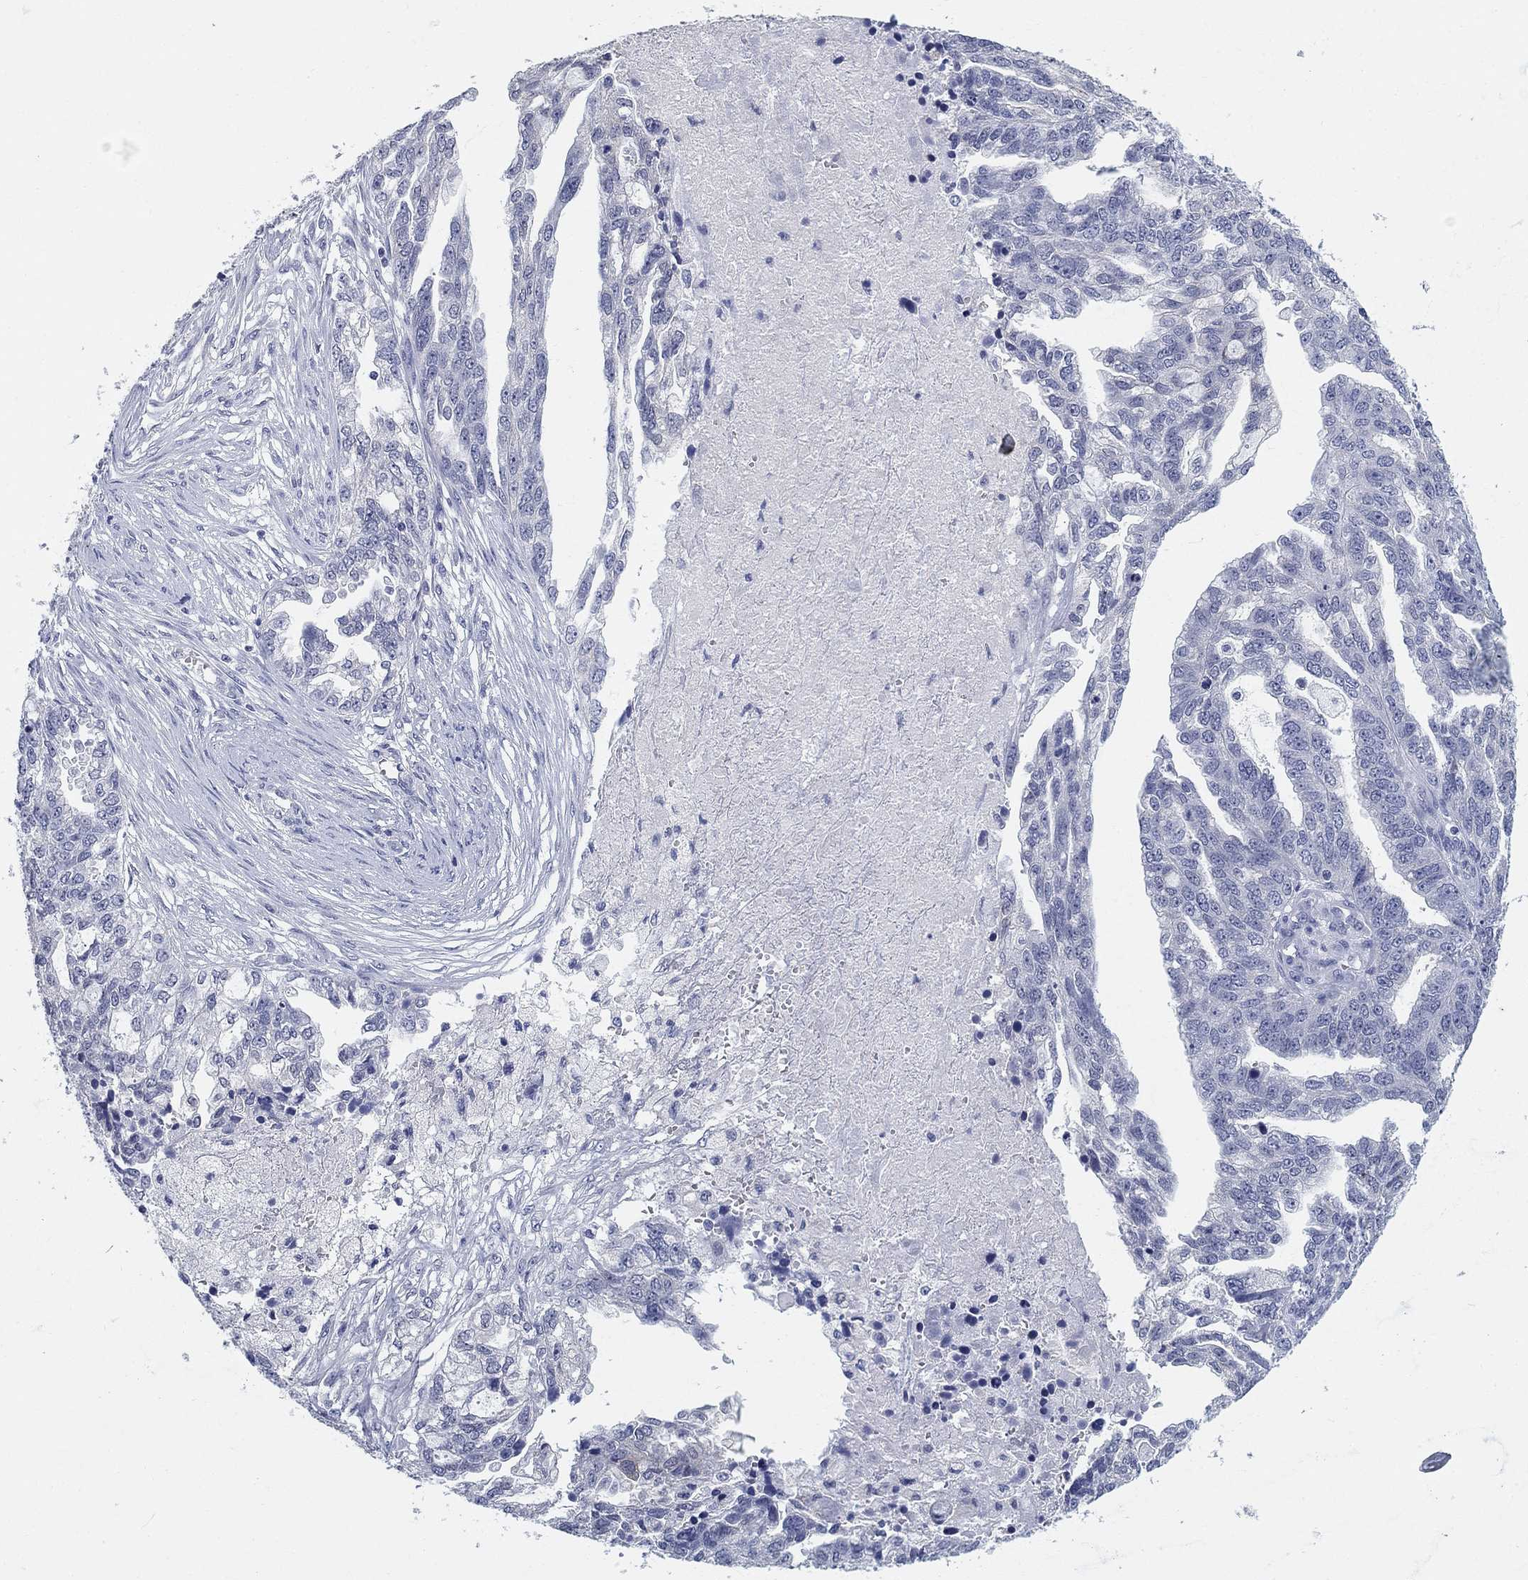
{"staining": {"intensity": "negative", "quantity": "none", "location": "none"}, "tissue": "ovarian cancer", "cell_type": "Tumor cells", "image_type": "cancer", "snomed": [{"axis": "morphology", "description": "Cystadenocarcinoma, serous, NOS"}, {"axis": "topography", "description": "Ovary"}], "caption": "Protein analysis of ovarian cancer (serous cystadenocarcinoma) demonstrates no significant positivity in tumor cells.", "gene": "CLUL1", "patient": {"sex": "female", "age": 51}}